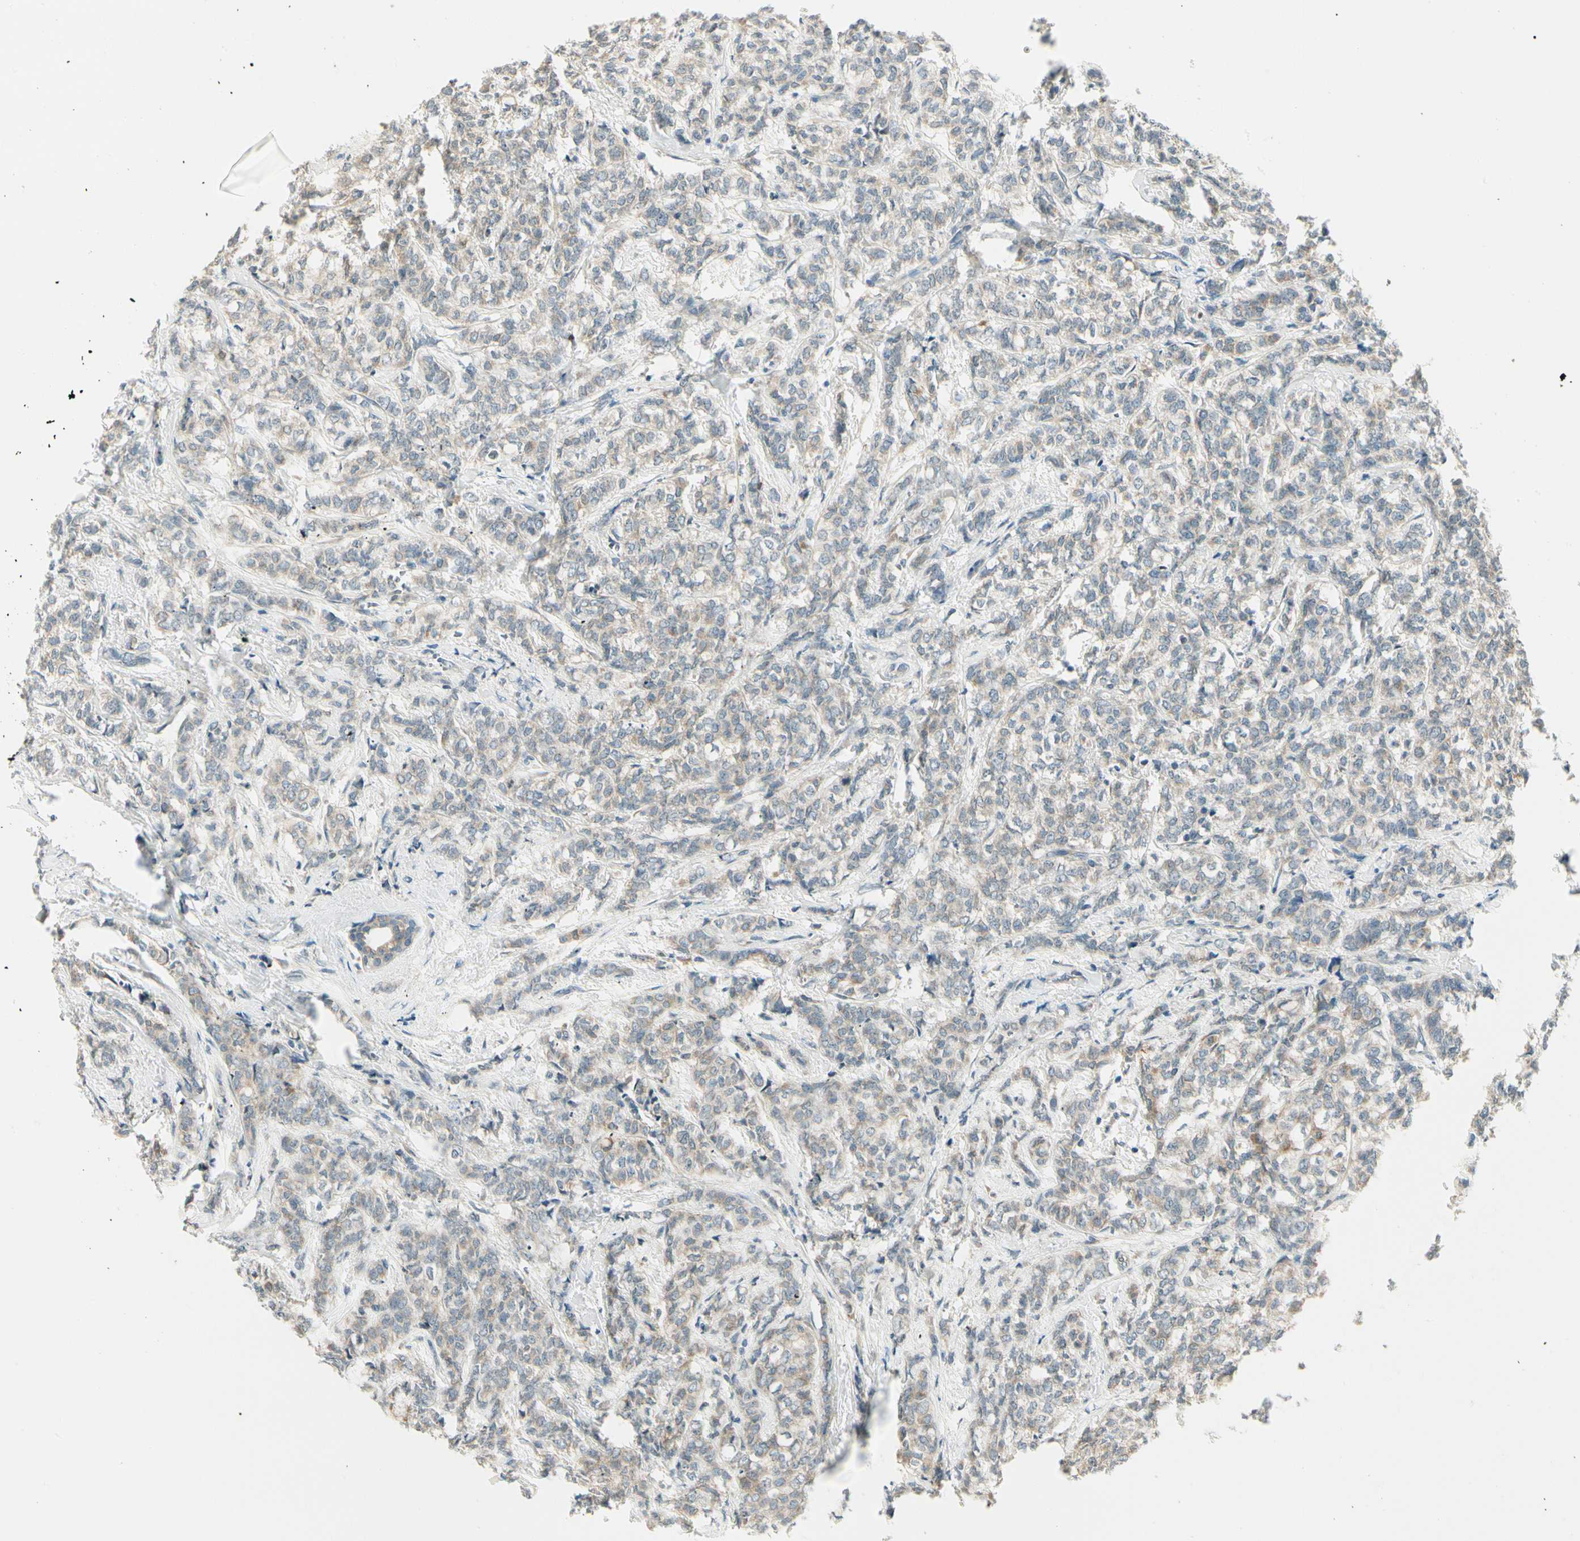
{"staining": {"intensity": "moderate", "quantity": ">75%", "location": "cytoplasmic/membranous"}, "tissue": "breast cancer", "cell_type": "Tumor cells", "image_type": "cancer", "snomed": [{"axis": "morphology", "description": "Lobular carcinoma"}, {"axis": "topography", "description": "Breast"}], "caption": "Lobular carcinoma (breast) stained with a brown dye demonstrates moderate cytoplasmic/membranous positive positivity in about >75% of tumor cells.", "gene": "BNIP1", "patient": {"sex": "female", "age": 60}}